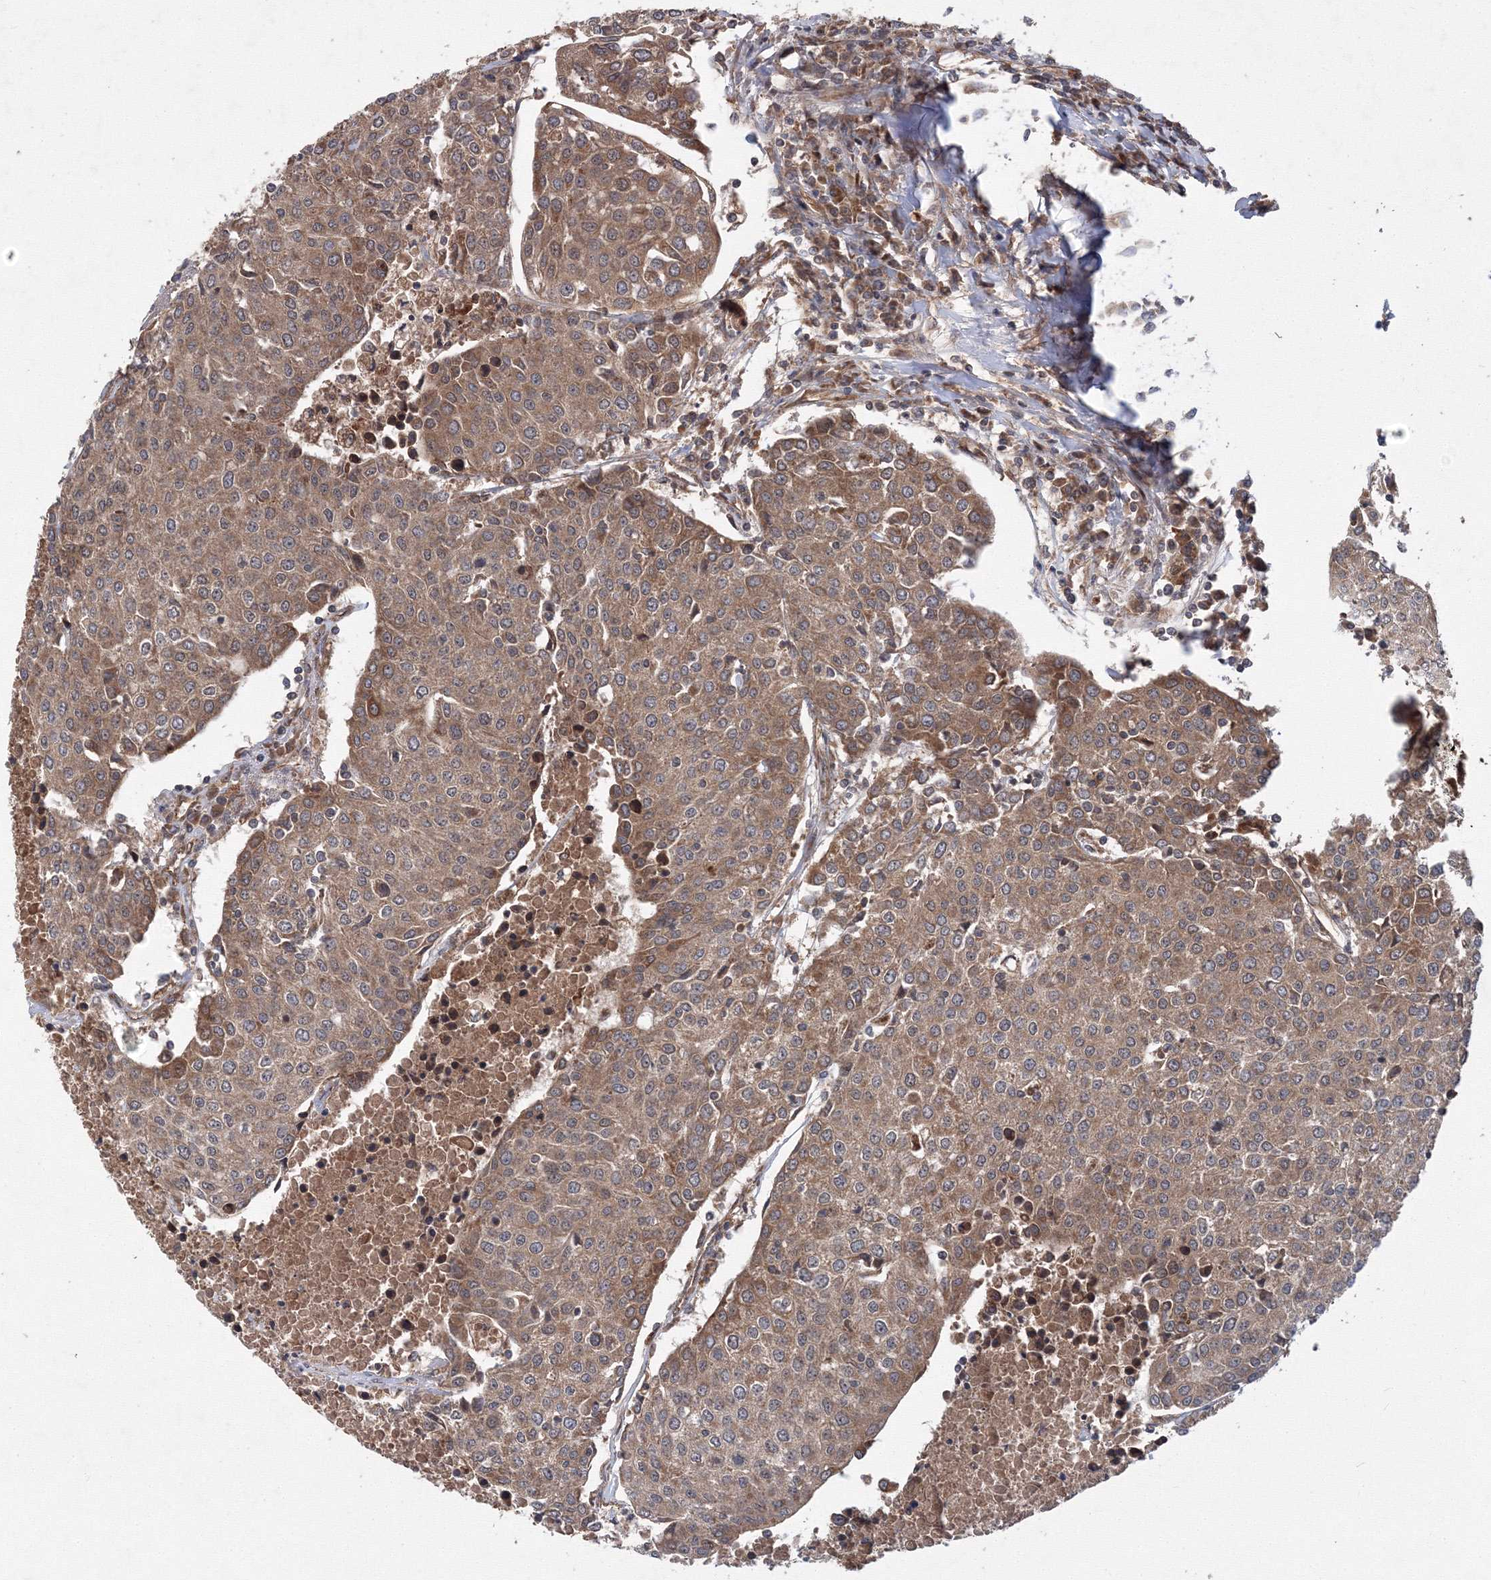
{"staining": {"intensity": "moderate", "quantity": ">75%", "location": "cytoplasmic/membranous"}, "tissue": "urothelial cancer", "cell_type": "Tumor cells", "image_type": "cancer", "snomed": [{"axis": "morphology", "description": "Urothelial carcinoma, High grade"}, {"axis": "topography", "description": "Urinary bladder"}], "caption": "There is medium levels of moderate cytoplasmic/membranous expression in tumor cells of high-grade urothelial carcinoma, as demonstrated by immunohistochemical staining (brown color).", "gene": "ATG3", "patient": {"sex": "female", "age": 85}}